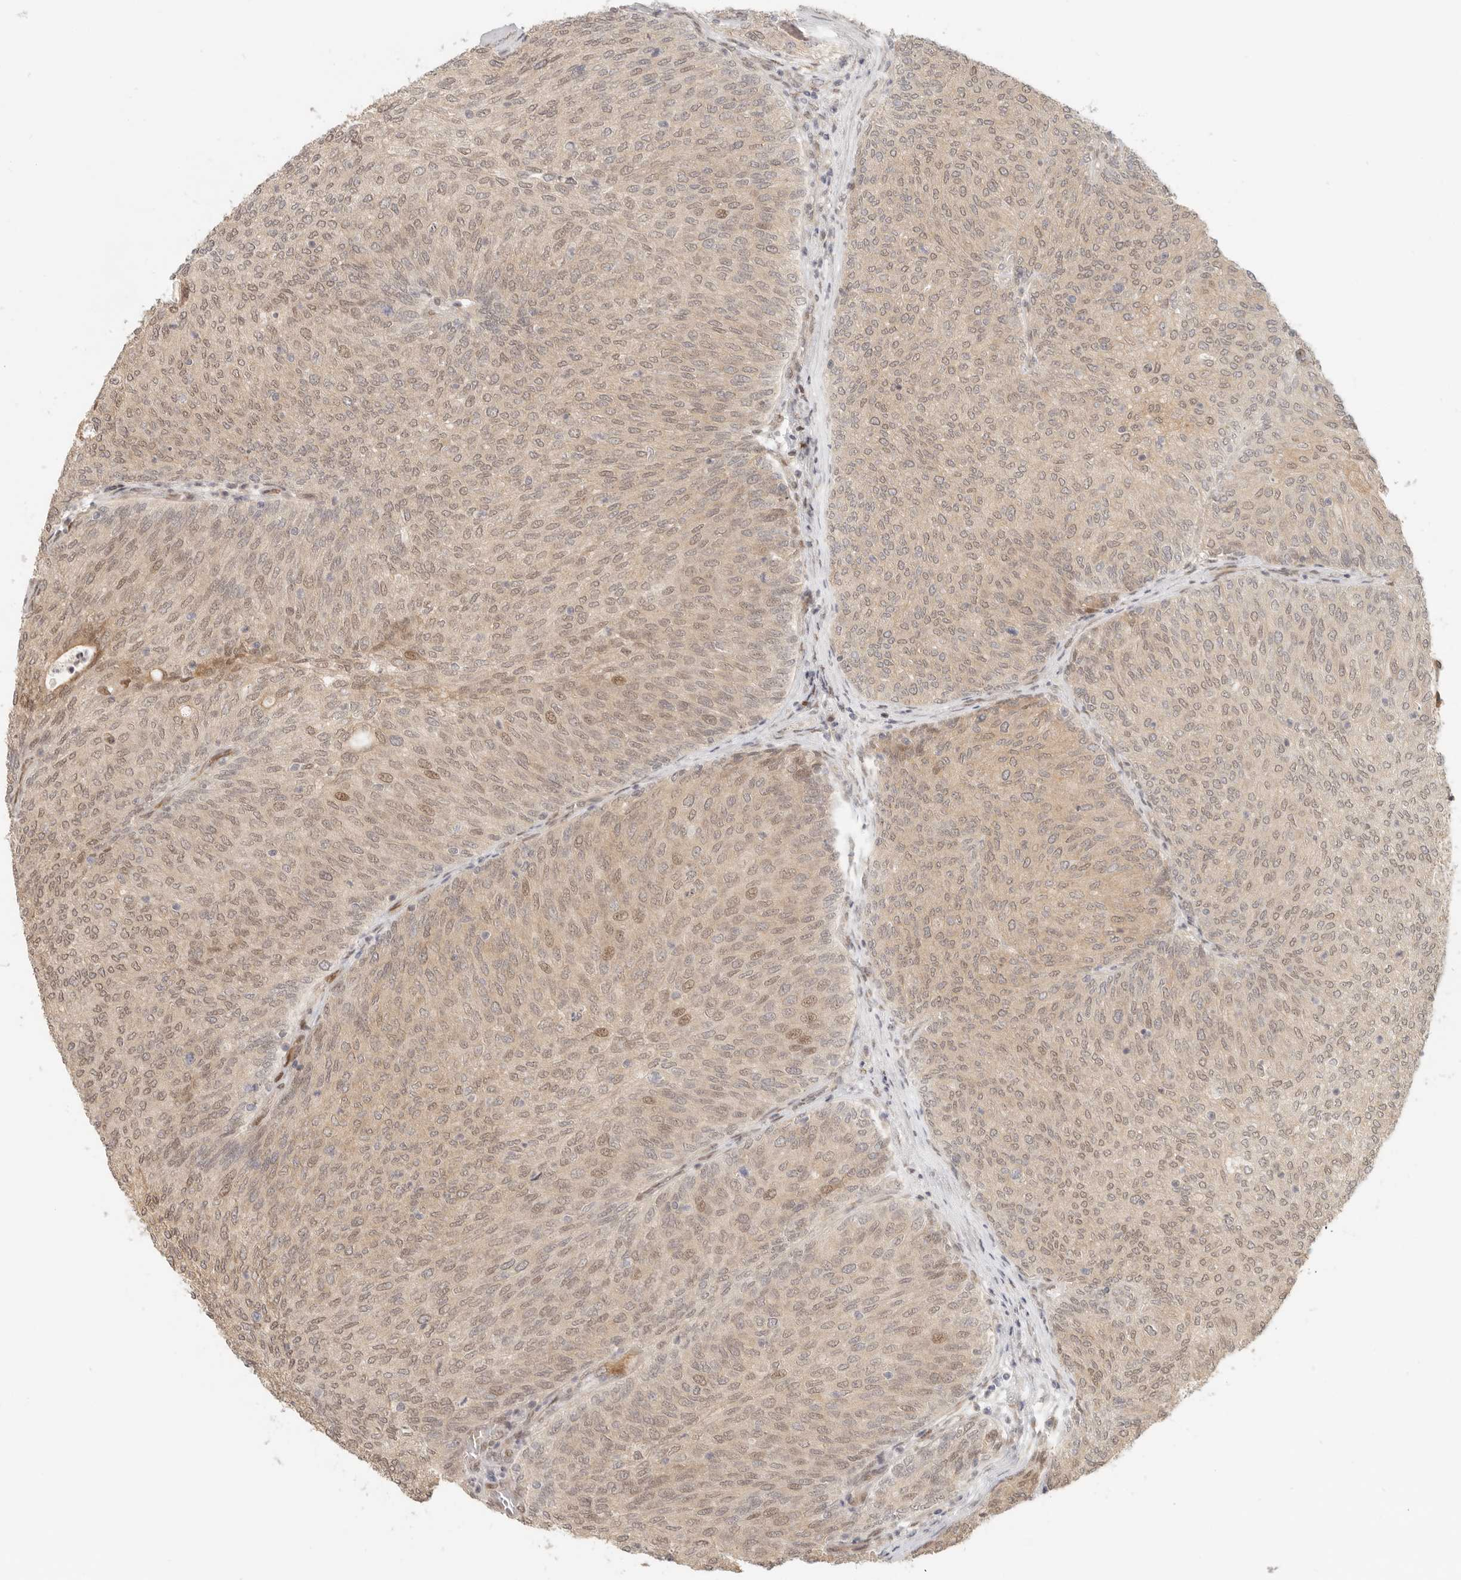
{"staining": {"intensity": "weak", "quantity": "25%-75%", "location": "nuclear"}, "tissue": "urothelial cancer", "cell_type": "Tumor cells", "image_type": "cancer", "snomed": [{"axis": "morphology", "description": "Urothelial carcinoma, Low grade"}, {"axis": "topography", "description": "Urinary bladder"}], "caption": "Protein expression analysis of urothelial cancer exhibits weak nuclear positivity in about 25%-75% of tumor cells.", "gene": "TUFT1", "patient": {"sex": "female", "age": 79}}